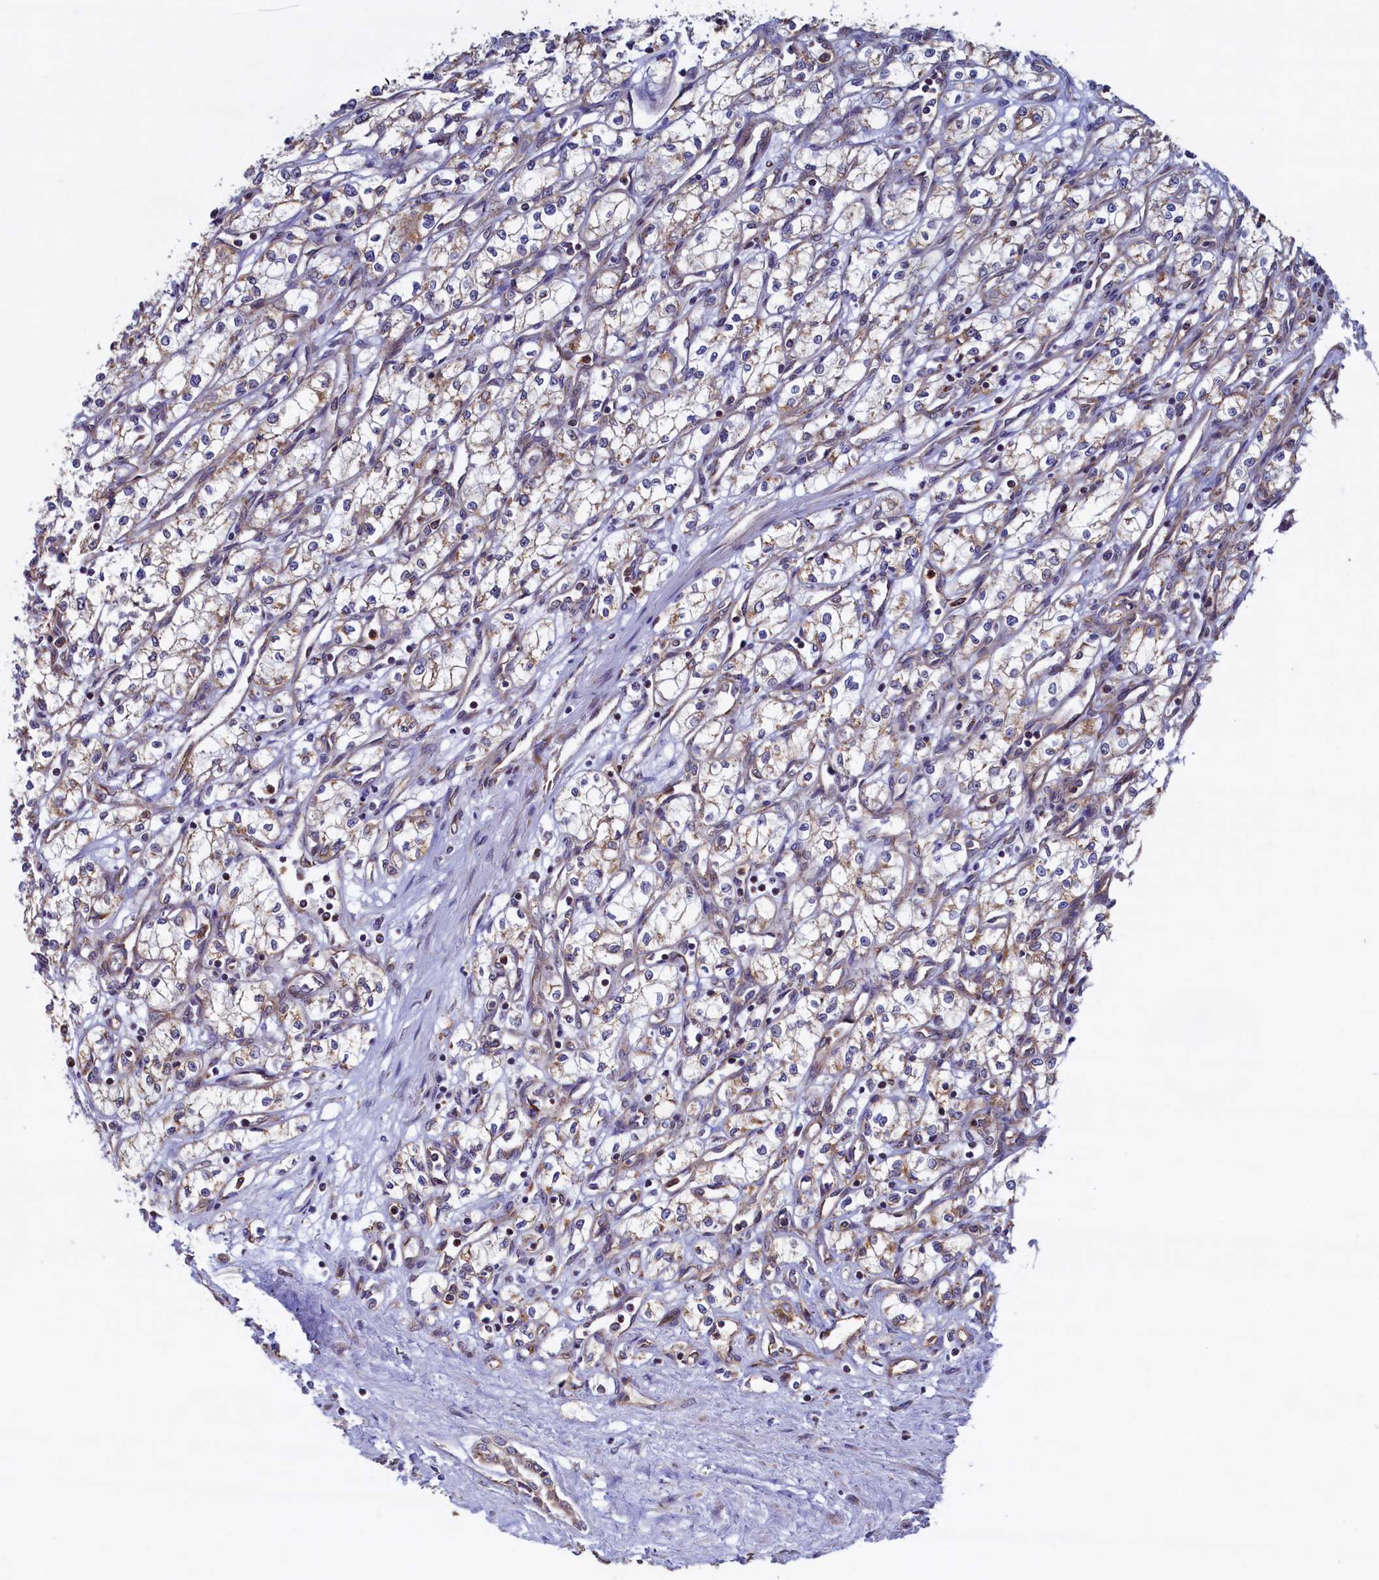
{"staining": {"intensity": "weak", "quantity": "25%-75%", "location": "cytoplasmic/membranous"}, "tissue": "renal cancer", "cell_type": "Tumor cells", "image_type": "cancer", "snomed": [{"axis": "morphology", "description": "Adenocarcinoma, NOS"}, {"axis": "topography", "description": "Kidney"}], "caption": "Weak cytoplasmic/membranous positivity for a protein is identified in approximately 25%-75% of tumor cells of adenocarcinoma (renal) using immunohistochemistry (IHC).", "gene": "UBE3B", "patient": {"sex": "male", "age": 59}}